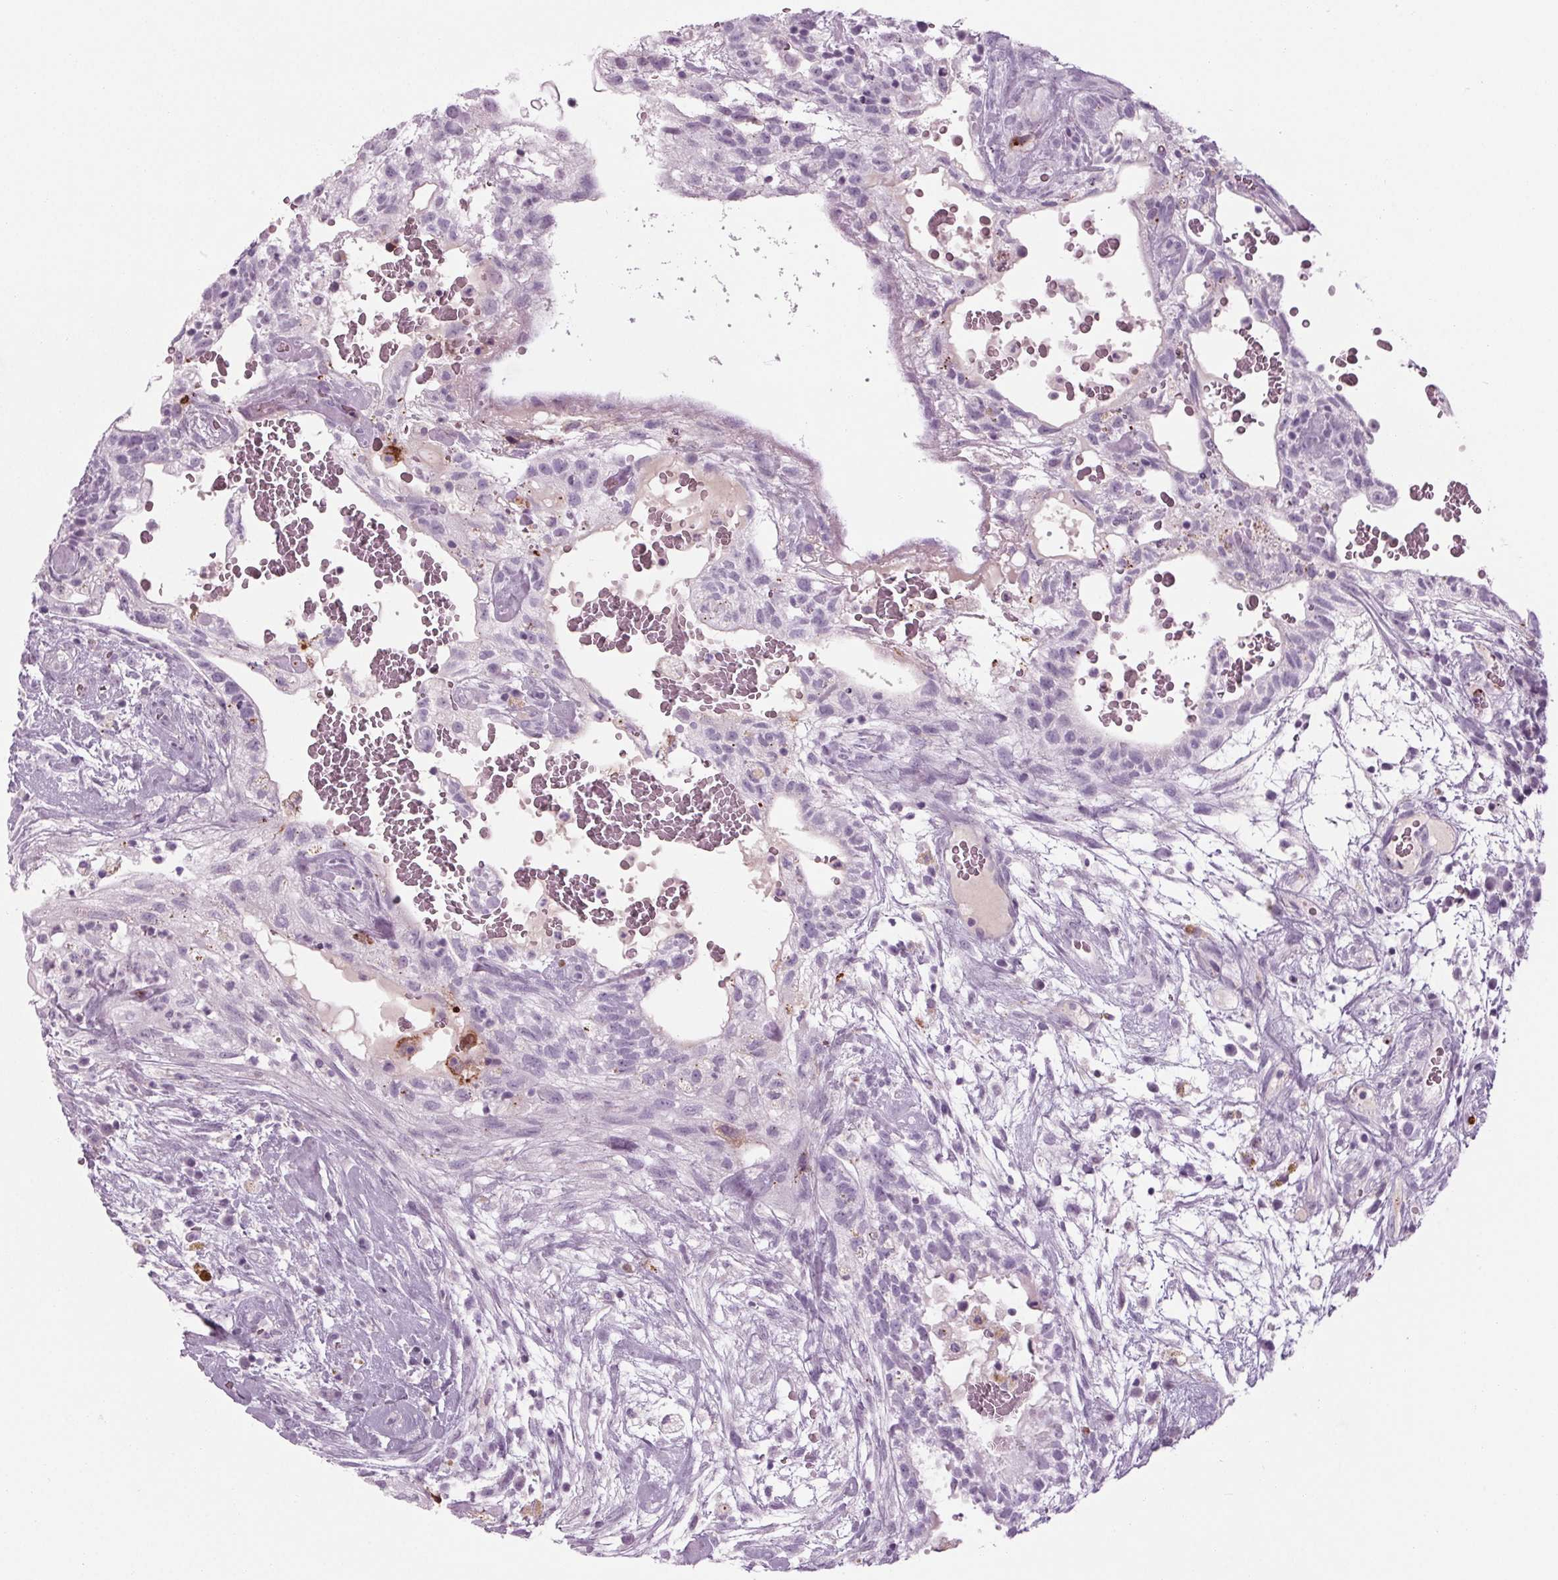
{"staining": {"intensity": "negative", "quantity": "none", "location": "none"}, "tissue": "testis cancer", "cell_type": "Tumor cells", "image_type": "cancer", "snomed": [{"axis": "morphology", "description": "Normal tissue, NOS"}, {"axis": "morphology", "description": "Carcinoma, Embryonal, NOS"}, {"axis": "topography", "description": "Testis"}], "caption": "Immunohistochemical staining of embryonal carcinoma (testis) demonstrates no significant positivity in tumor cells.", "gene": "CYP3A43", "patient": {"sex": "male", "age": 32}}